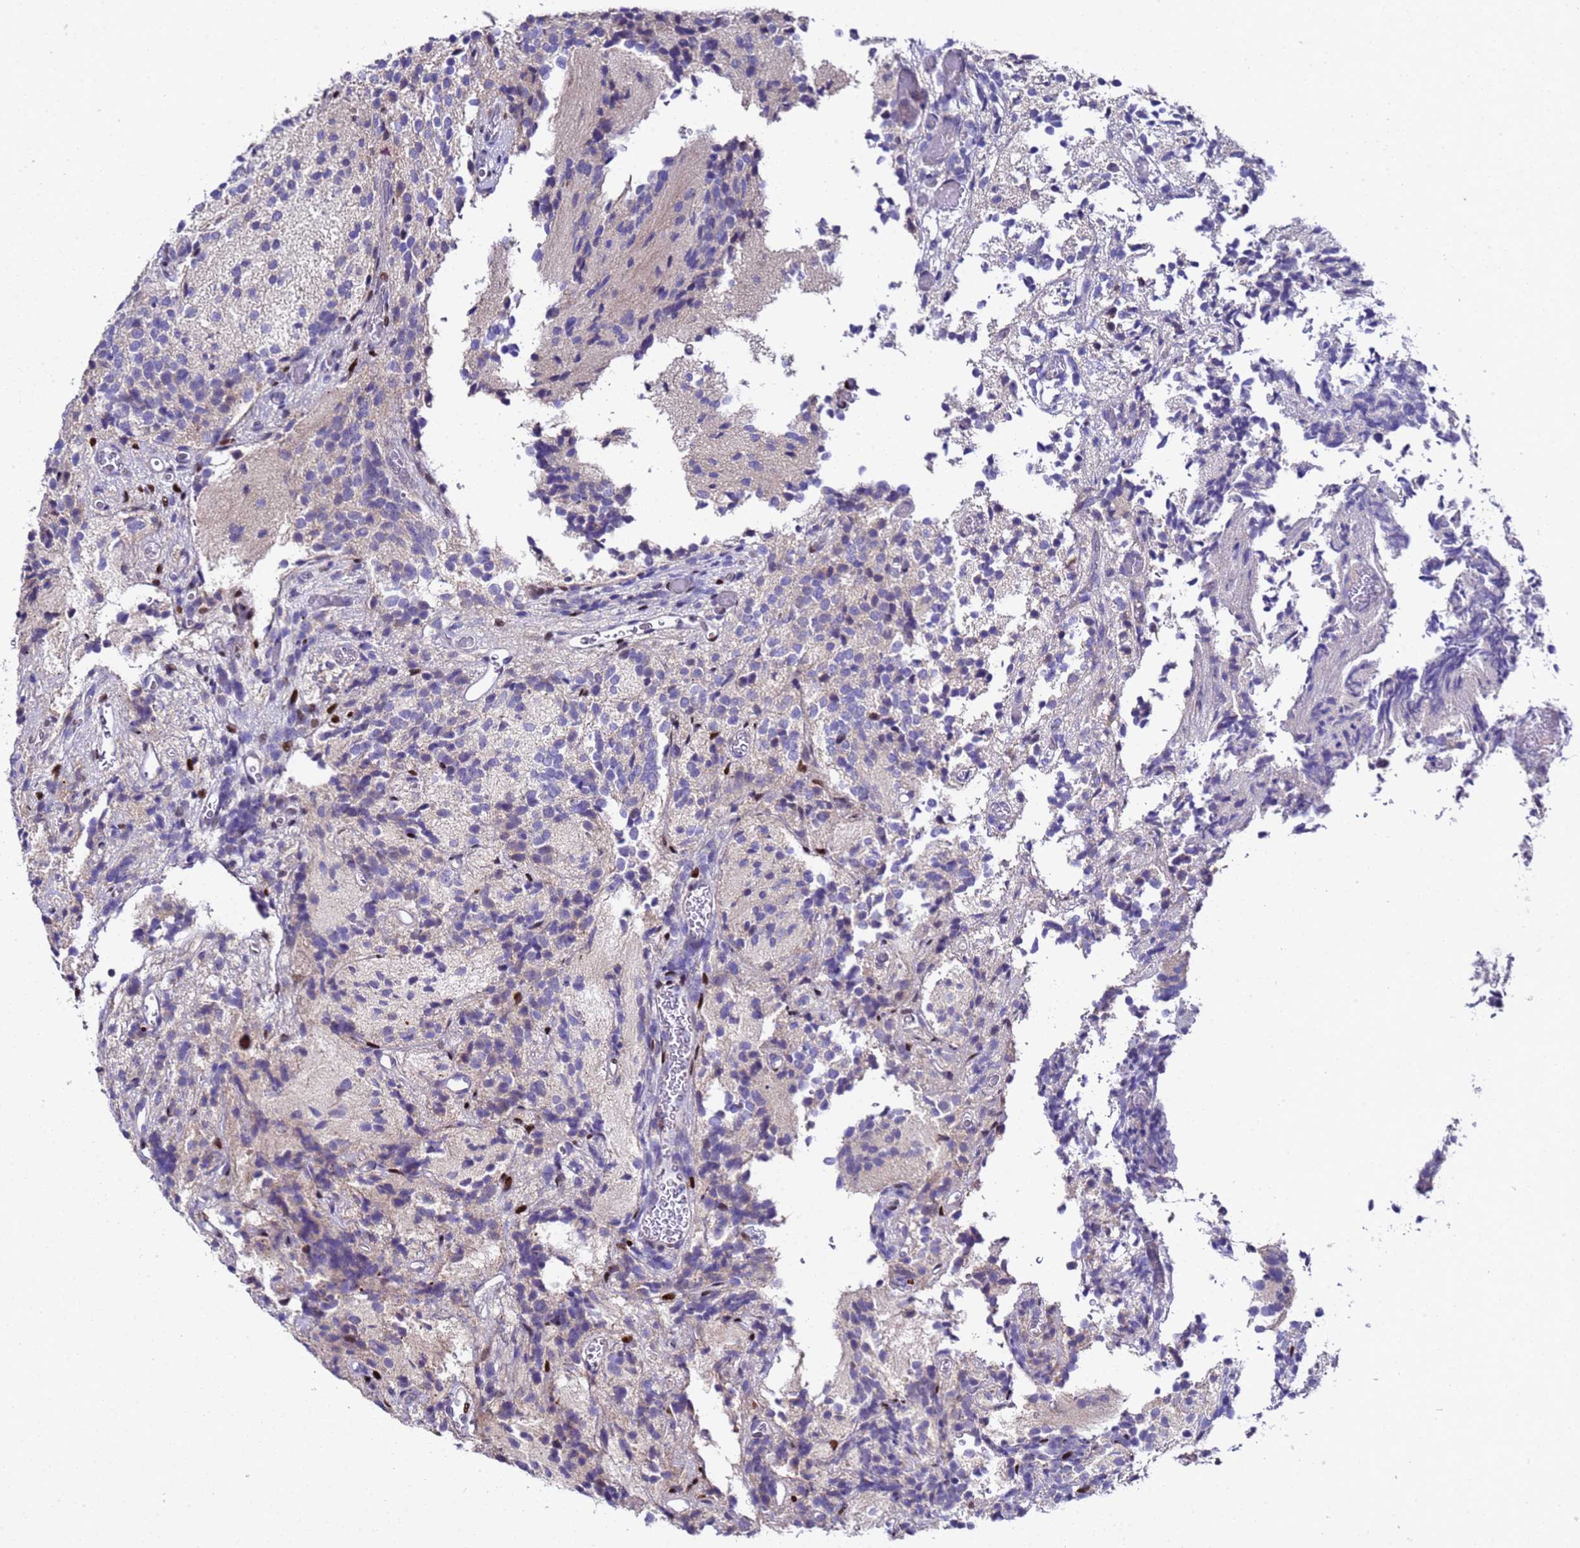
{"staining": {"intensity": "negative", "quantity": "none", "location": "none"}, "tissue": "glioma", "cell_type": "Tumor cells", "image_type": "cancer", "snomed": [{"axis": "morphology", "description": "Glioma, malignant, Low grade"}, {"axis": "topography", "description": "Brain"}], "caption": "High power microscopy histopathology image of an immunohistochemistry (IHC) photomicrograph of glioma, revealing no significant positivity in tumor cells.", "gene": "ALG3", "patient": {"sex": "female", "age": 1}}